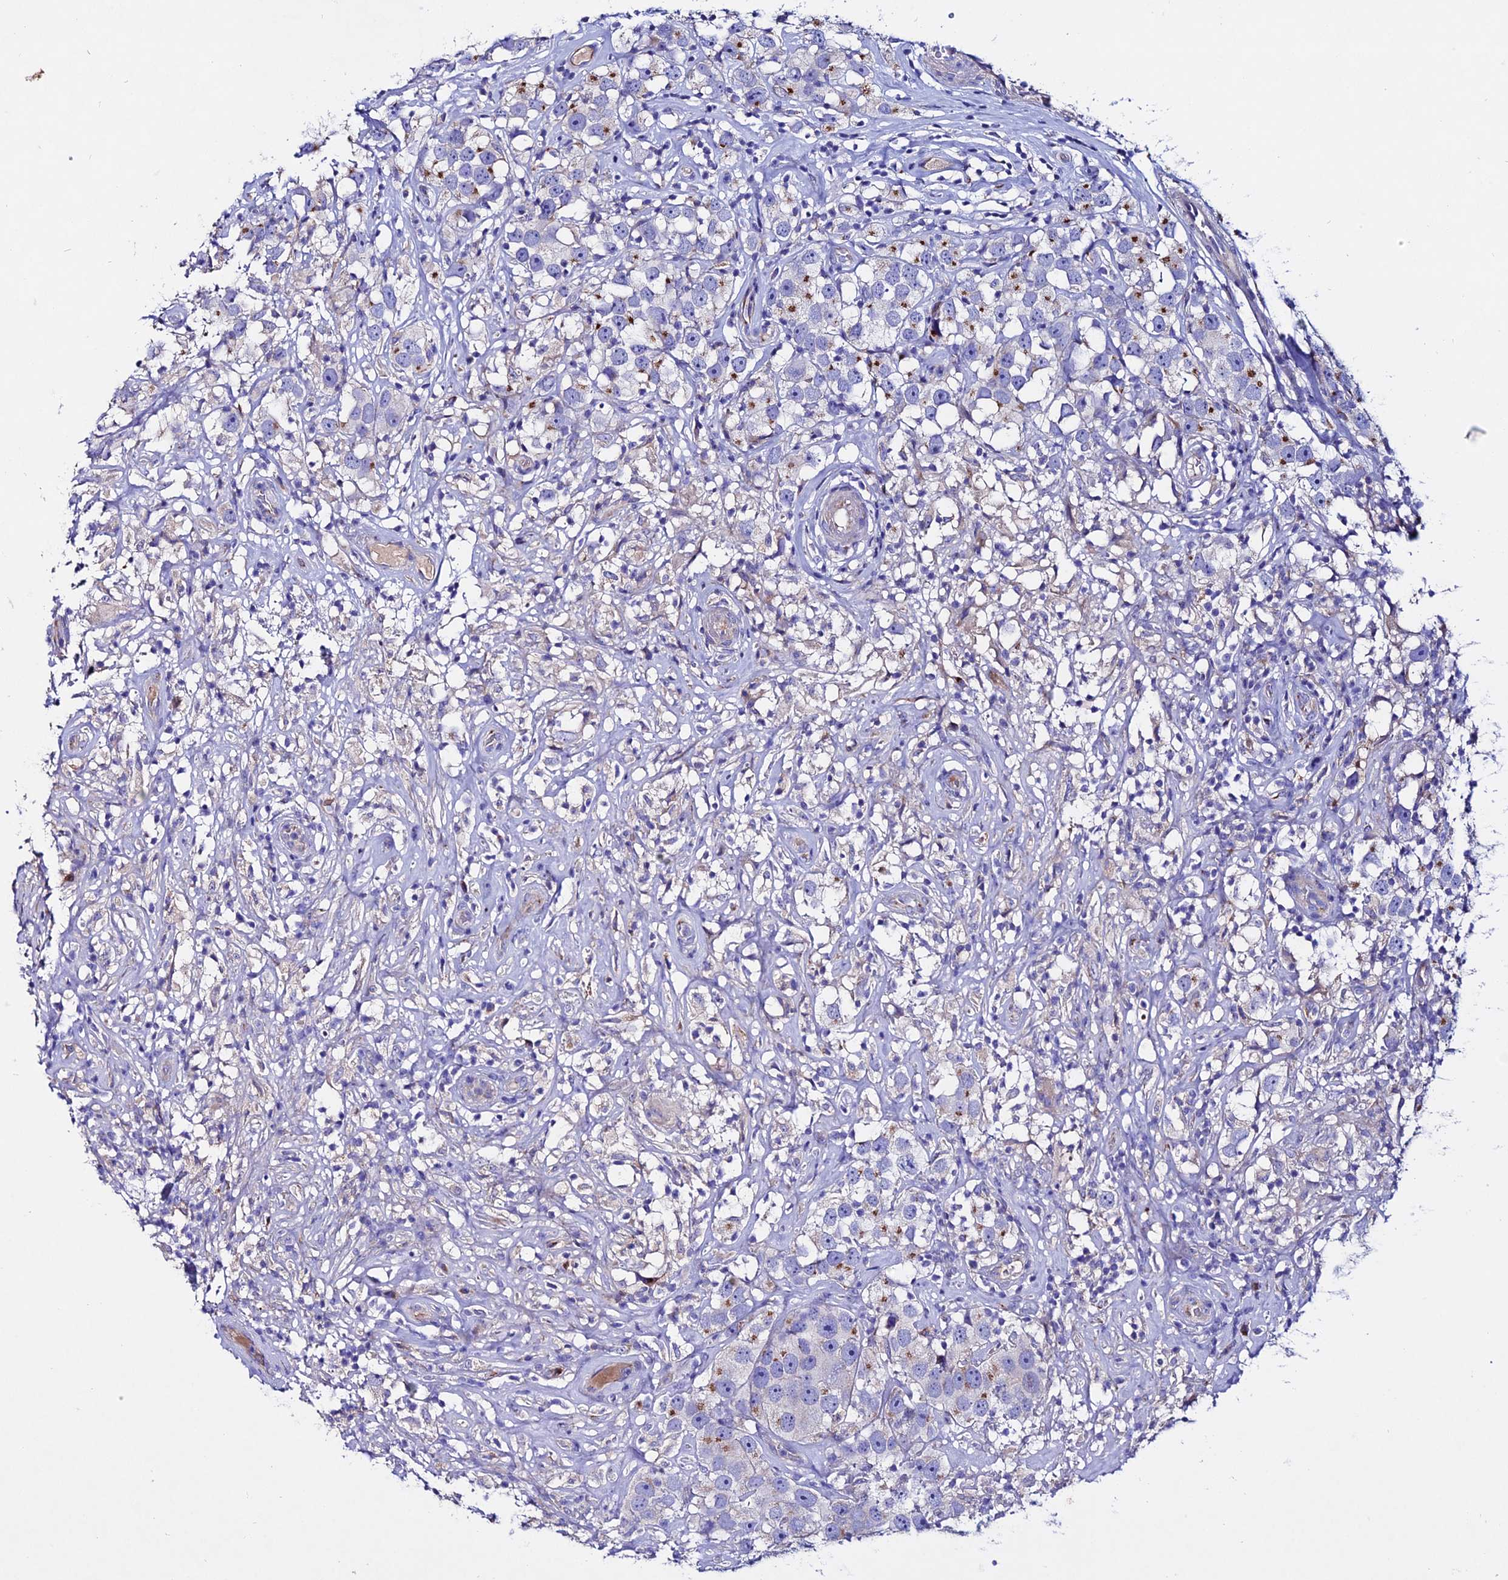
{"staining": {"intensity": "moderate", "quantity": "25%-75%", "location": "cytoplasmic/membranous"}, "tissue": "testis cancer", "cell_type": "Tumor cells", "image_type": "cancer", "snomed": [{"axis": "morphology", "description": "Seminoma, NOS"}, {"axis": "topography", "description": "Testis"}], "caption": "Immunohistochemical staining of testis cancer (seminoma) demonstrates medium levels of moderate cytoplasmic/membranous protein staining in approximately 25%-75% of tumor cells.", "gene": "OR51Q1", "patient": {"sex": "male", "age": 49}}